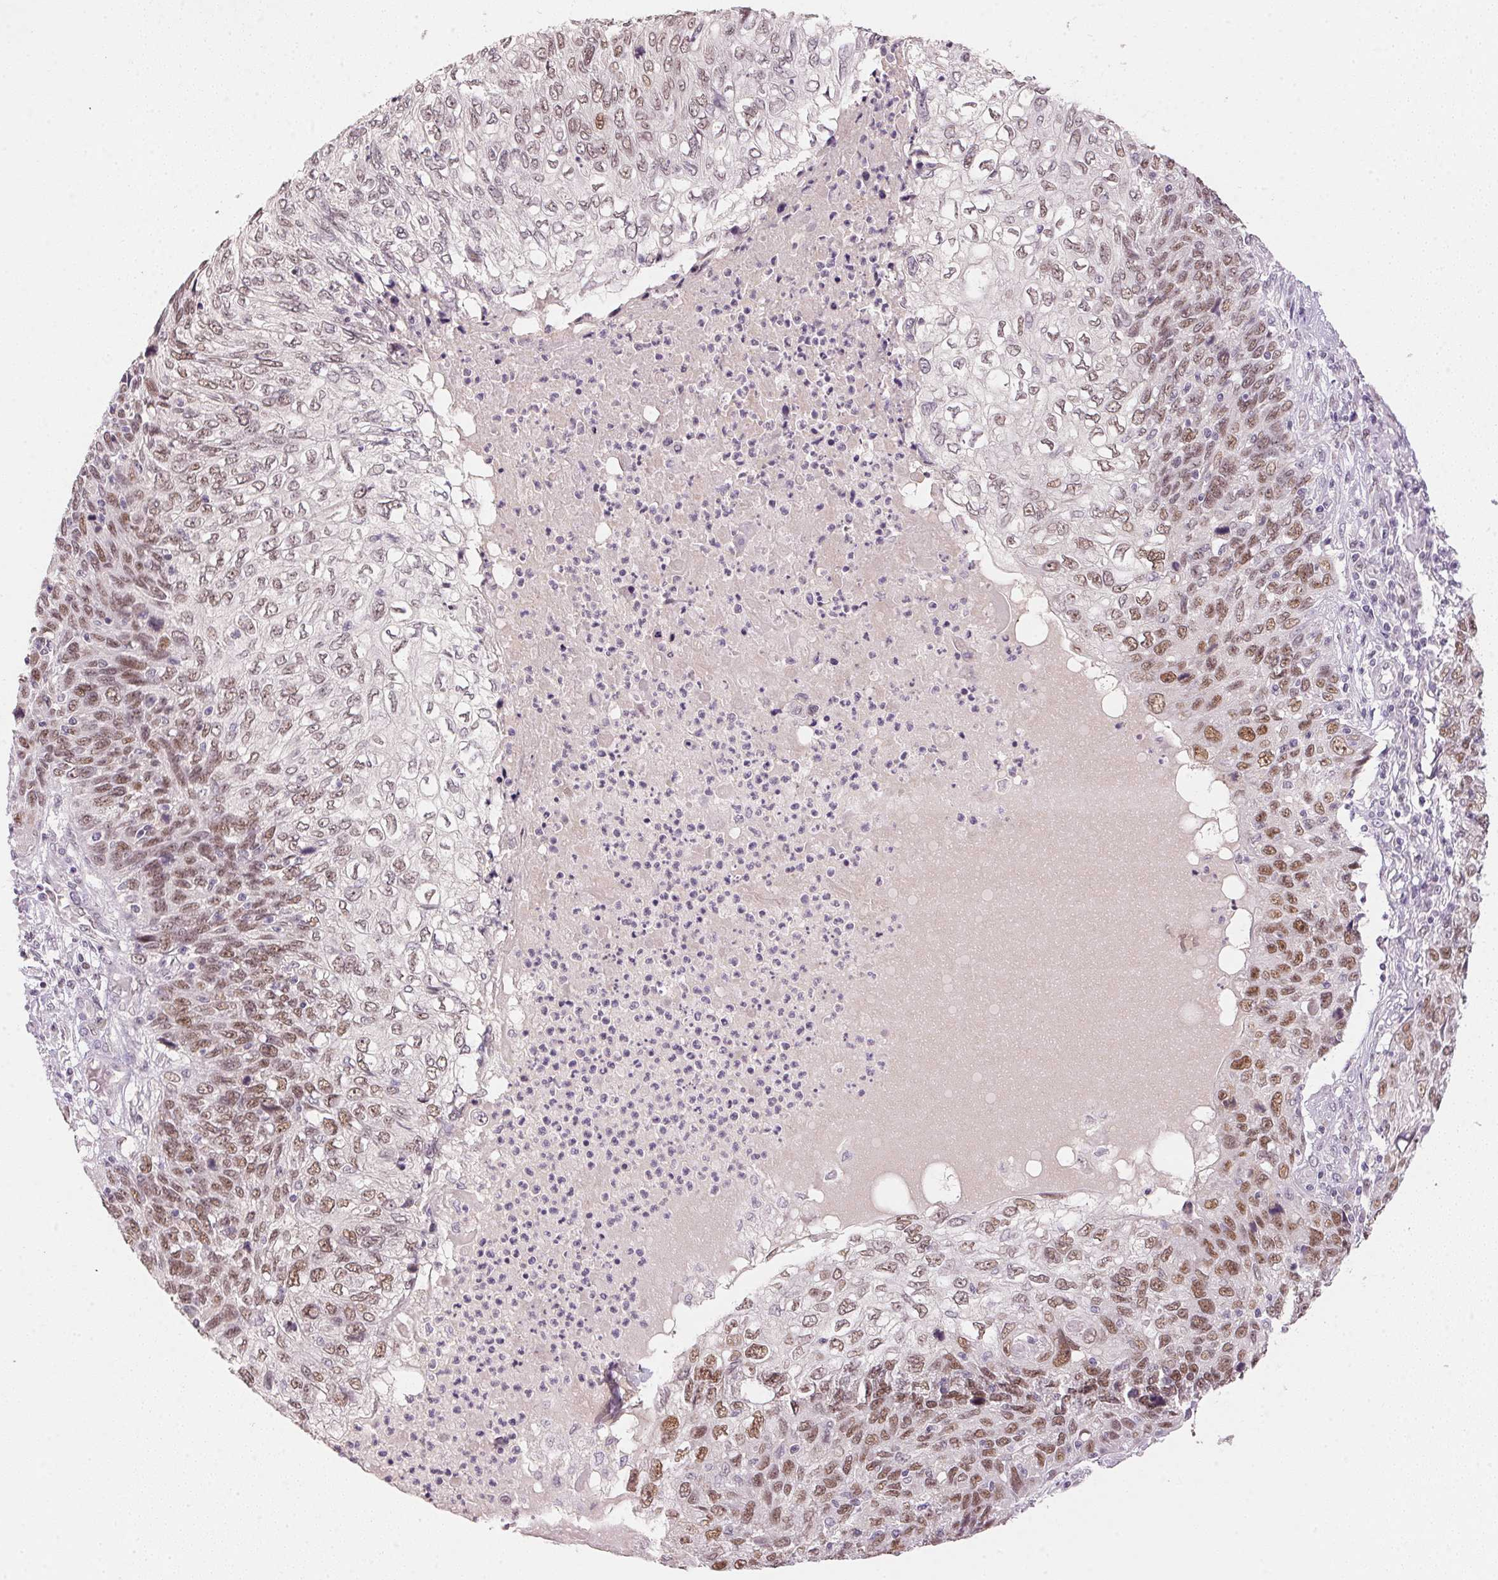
{"staining": {"intensity": "moderate", "quantity": ">75%", "location": "nuclear"}, "tissue": "skin cancer", "cell_type": "Tumor cells", "image_type": "cancer", "snomed": [{"axis": "morphology", "description": "Squamous cell carcinoma, NOS"}, {"axis": "topography", "description": "Skin"}], "caption": "A brown stain shows moderate nuclear expression of a protein in human skin cancer (squamous cell carcinoma) tumor cells. The staining was performed using DAB (3,3'-diaminobenzidine) to visualize the protein expression in brown, while the nuclei were stained in blue with hematoxylin (Magnification: 20x).", "gene": "POLR3G", "patient": {"sex": "male", "age": 92}}